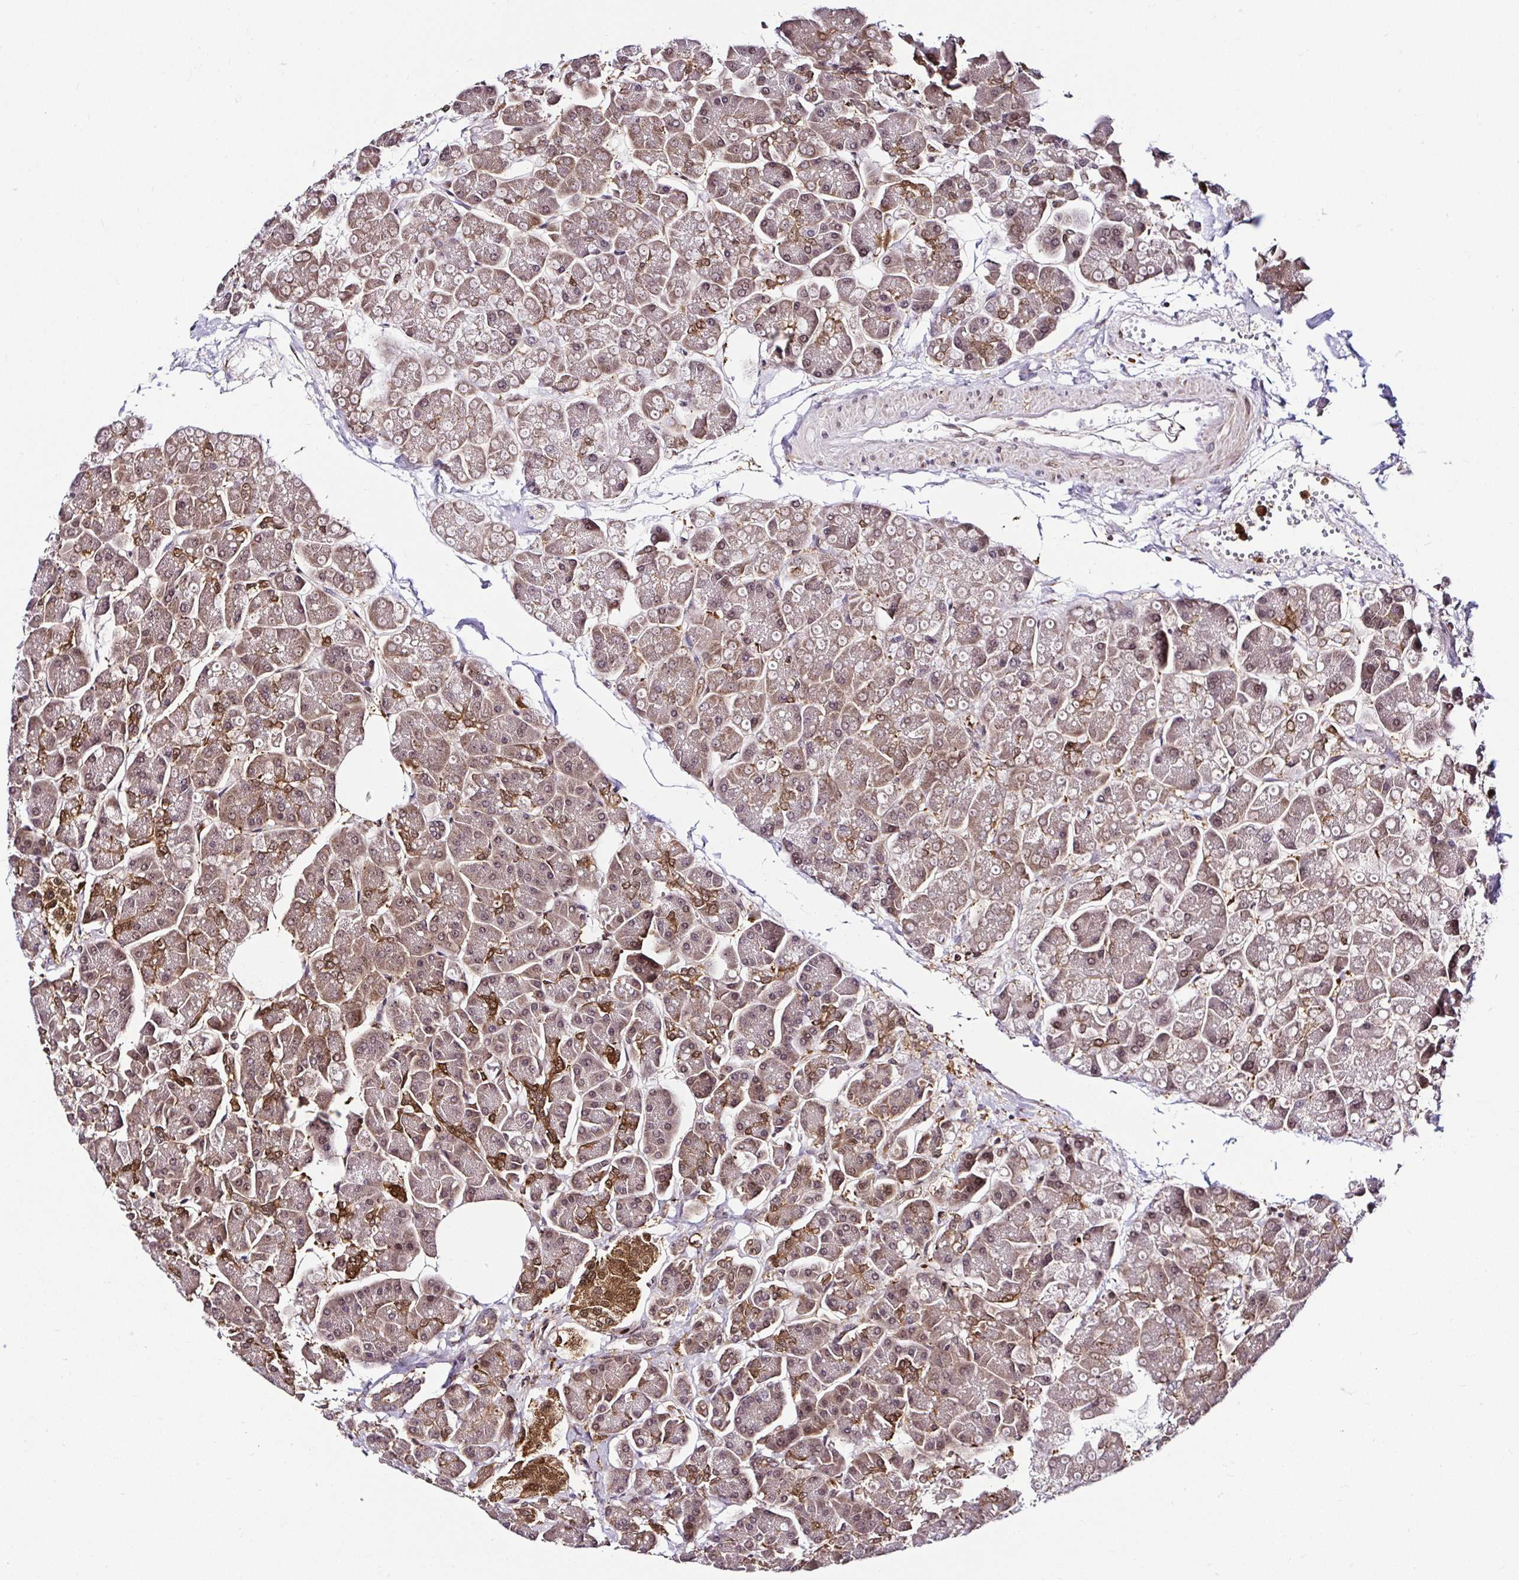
{"staining": {"intensity": "moderate", "quantity": "25%-75%", "location": "cytoplasmic/membranous,nuclear"}, "tissue": "pancreas", "cell_type": "Exocrine glandular cells", "image_type": "normal", "snomed": [{"axis": "morphology", "description": "Normal tissue, NOS"}, {"axis": "topography", "description": "Pancreas"}, {"axis": "topography", "description": "Peripheral nerve tissue"}], "caption": "A medium amount of moderate cytoplasmic/membranous,nuclear staining is seen in approximately 25%-75% of exocrine glandular cells in unremarkable pancreas.", "gene": "PIN4", "patient": {"sex": "male", "age": 54}}